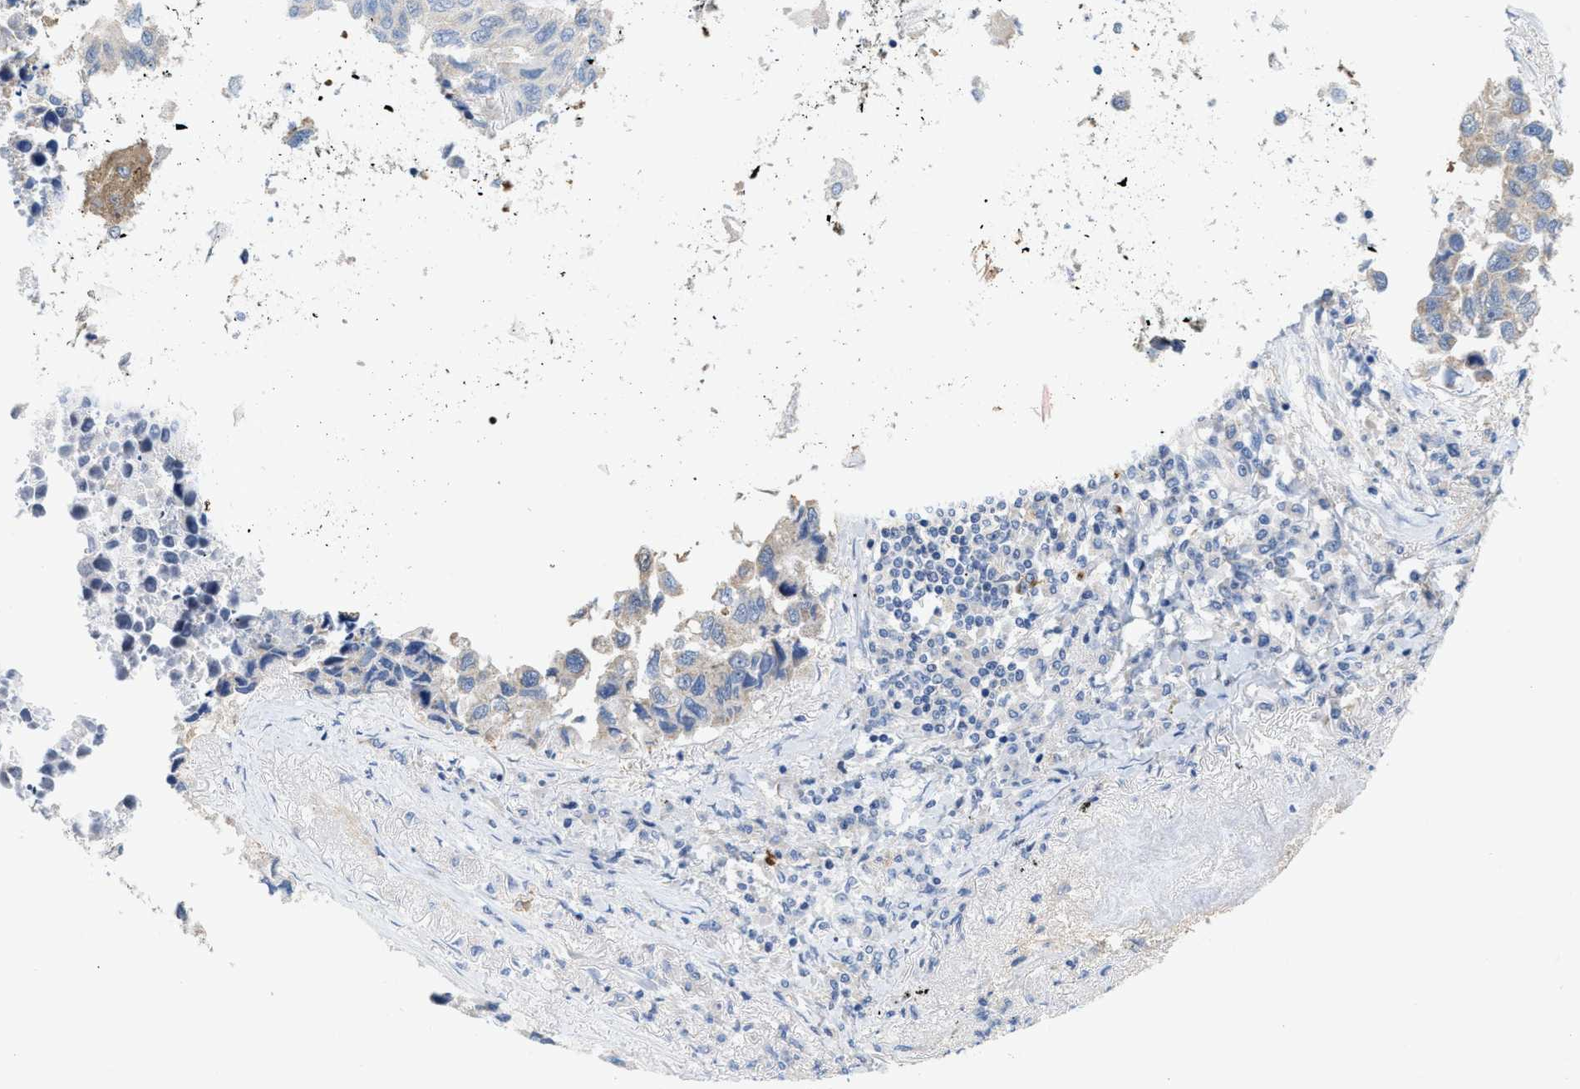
{"staining": {"intensity": "negative", "quantity": "none", "location": "none"}, "tissue": "lung cancer", "cell_type": "Tumor cells", "image_type": "cancer", "snomed": [{"axis": "morphology", "description": "Adenocarcinoma, NOS"}, {"axis": "topography", "description": "Lung"}], "caption": "An image of lung cancer stained for a protein exhibits no brown staining in tumor cells.", "gene": "UBAP2", "patient": {"sex": "male", "age": 64}}